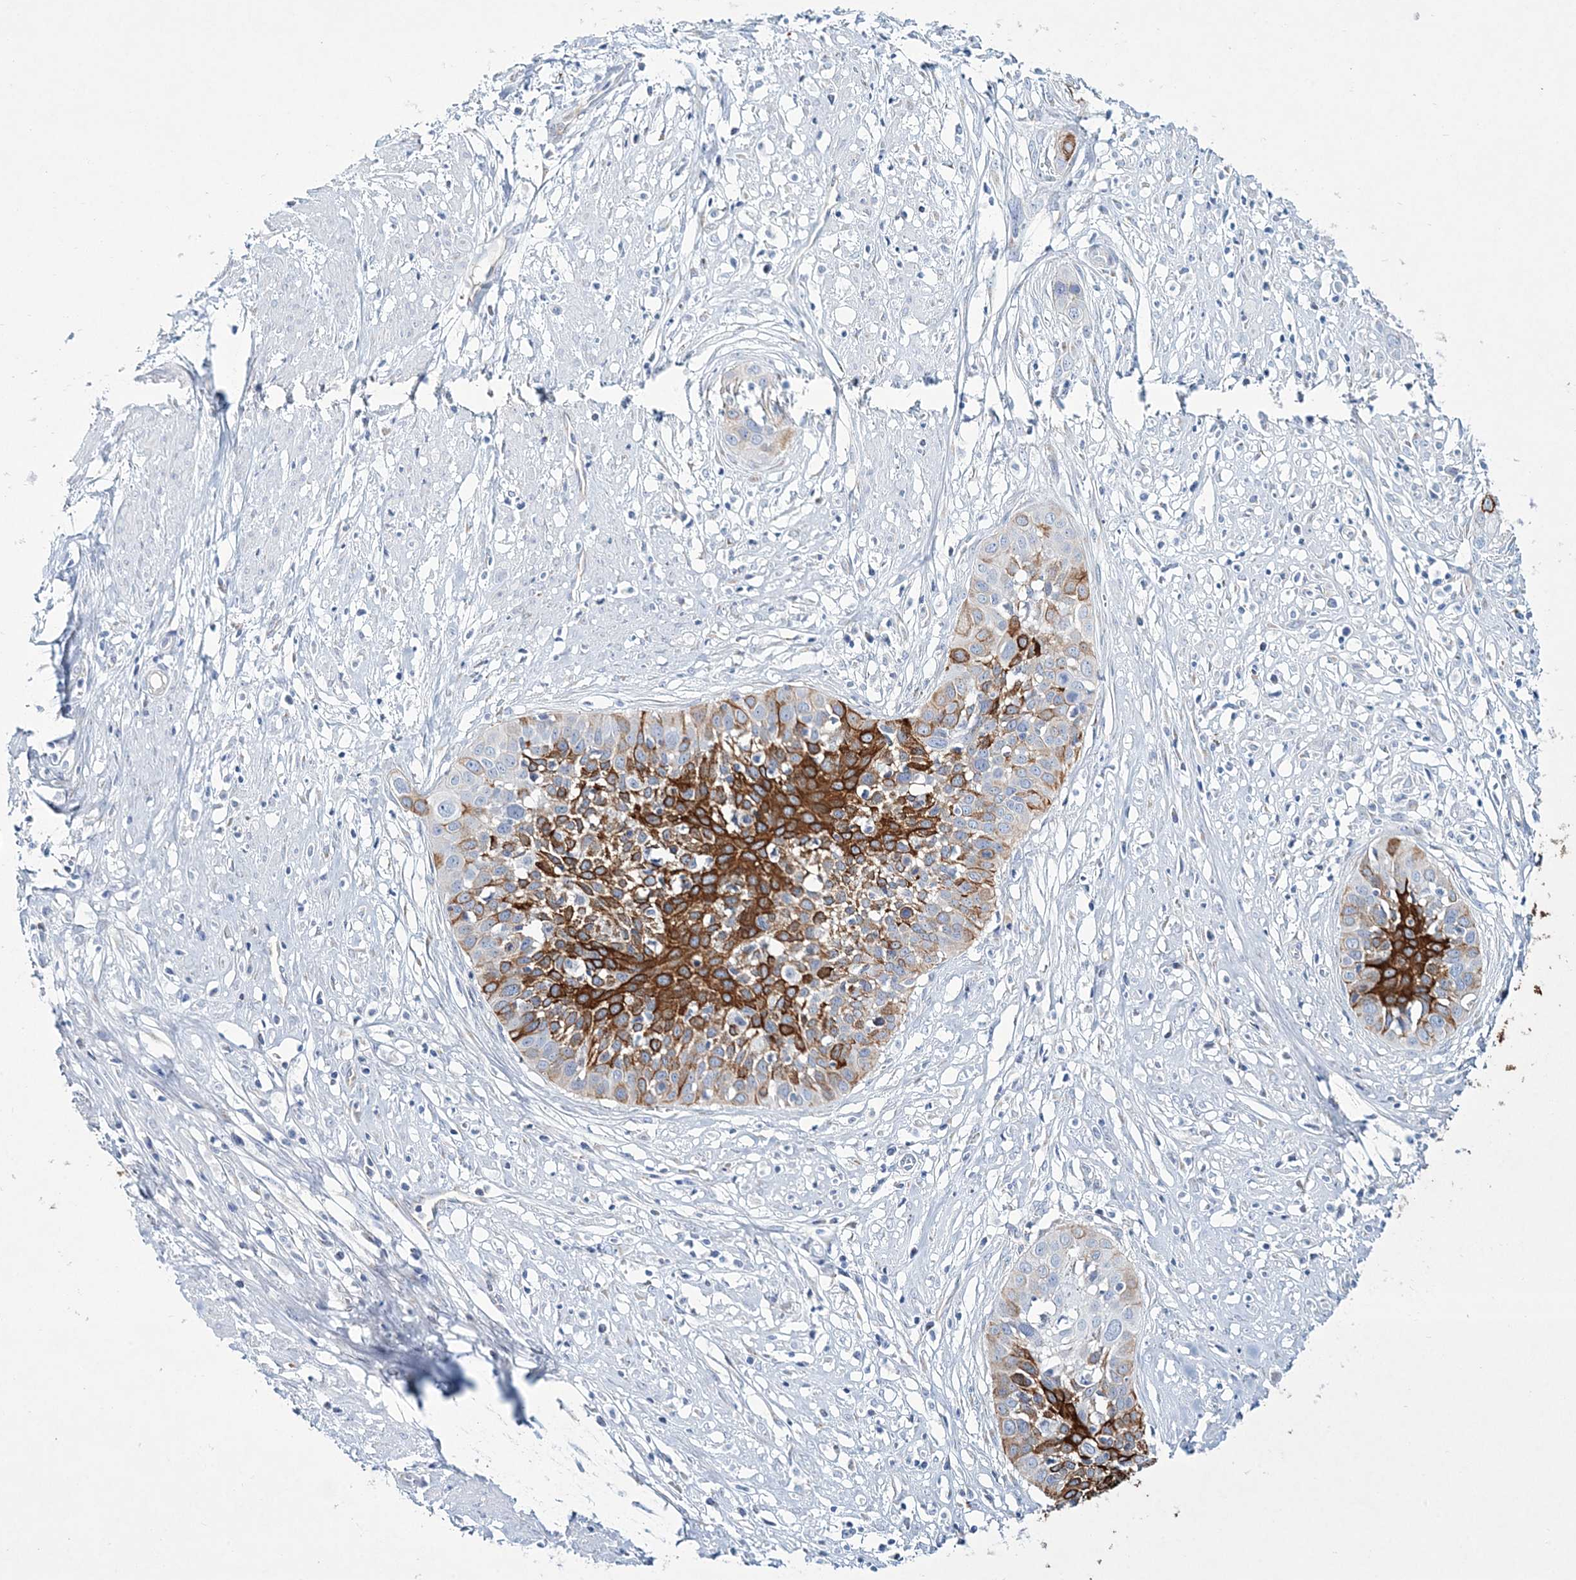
{"staining": {"intensity": "strong", "quantity": "25%-75%", "location": "cytoplasmic/membranous"}, "tissue": "cervical cancer", "cell_type": "Tumor cells", "image_type": "cancer", "snomed": [{"axis": "morphology", "description": "Squamous cell carcinoma, NOS"}, {"axis": "topography", "description": "Cervix"}], "caption": "Immunohistochemistry micrograph of neoplastic tissue: human cervical cancer stained using immunohistochemistry (IHC) shows high levels of strong protein expression localized specifically in the cytoplasmic/membranous of tumor cells, appearing as a cytoplasmic/membranous brown color.", "gene": "ADGRL1", "patient": {"sex": "female", "age": 34}}